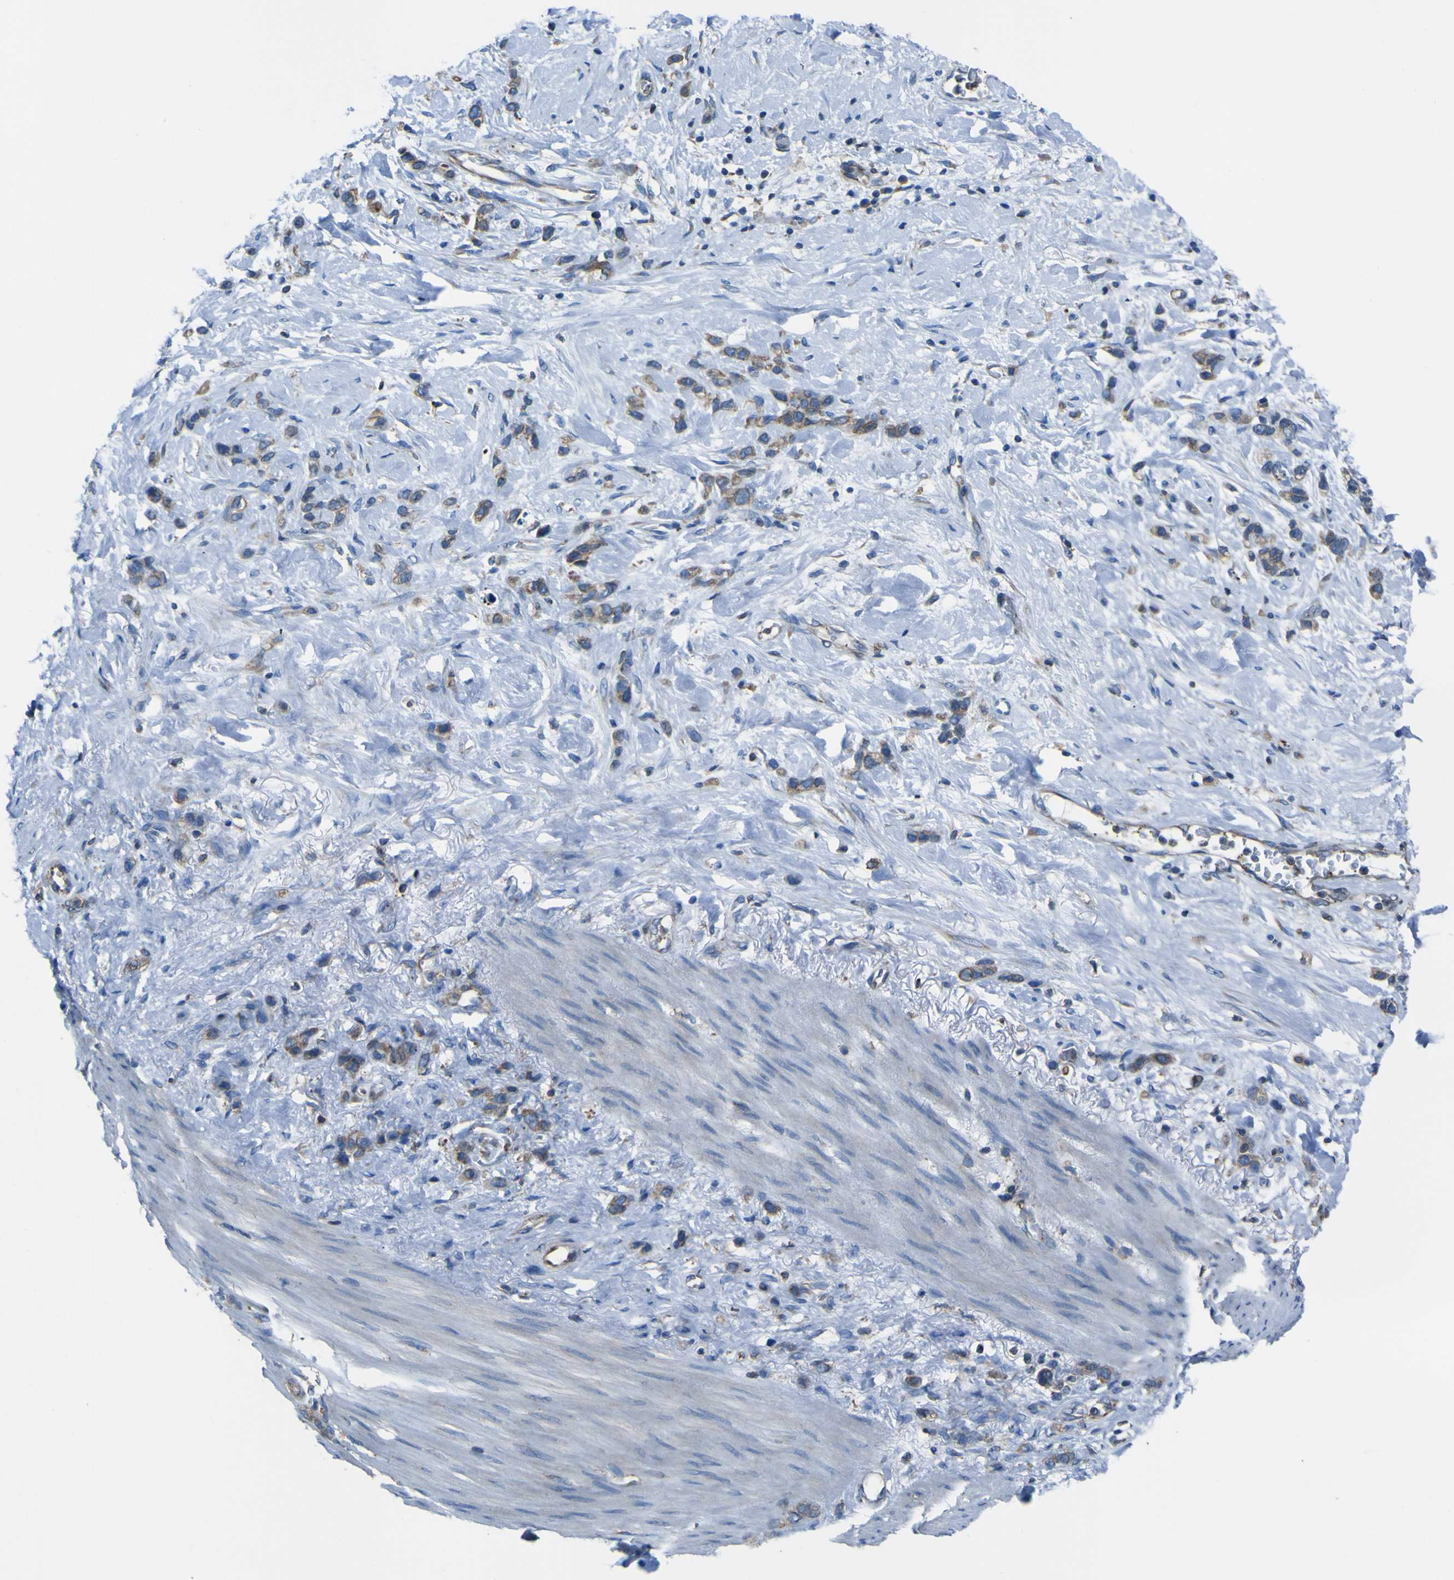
{"staining": {"intensity": "moderate", "quantity": ">75%", "location": "cytoplasmic/membranous"}, "tissue": "stomach cancer", "cell_type": "Tumor cells", "image_type": "cancer", "snomed": [{"axis": "morphology", "description": "Adenocarcinoma, NOS"}, {"axis": "morphology", "description": "Adenocarcinoma, High grade"}, {"axis": "topography", "description": "Stomach, upper"}, {"axis": "topography", "description": "Stomach, lower"}], "caption": "Human adenocarcinoma (stomach) stained with a brown dye shows moderate cytoplasmic/membranous positive staining in about >75% of tumor cells.", "gene": "STIM1", "patient": {"sex": "female", "age": 65}}